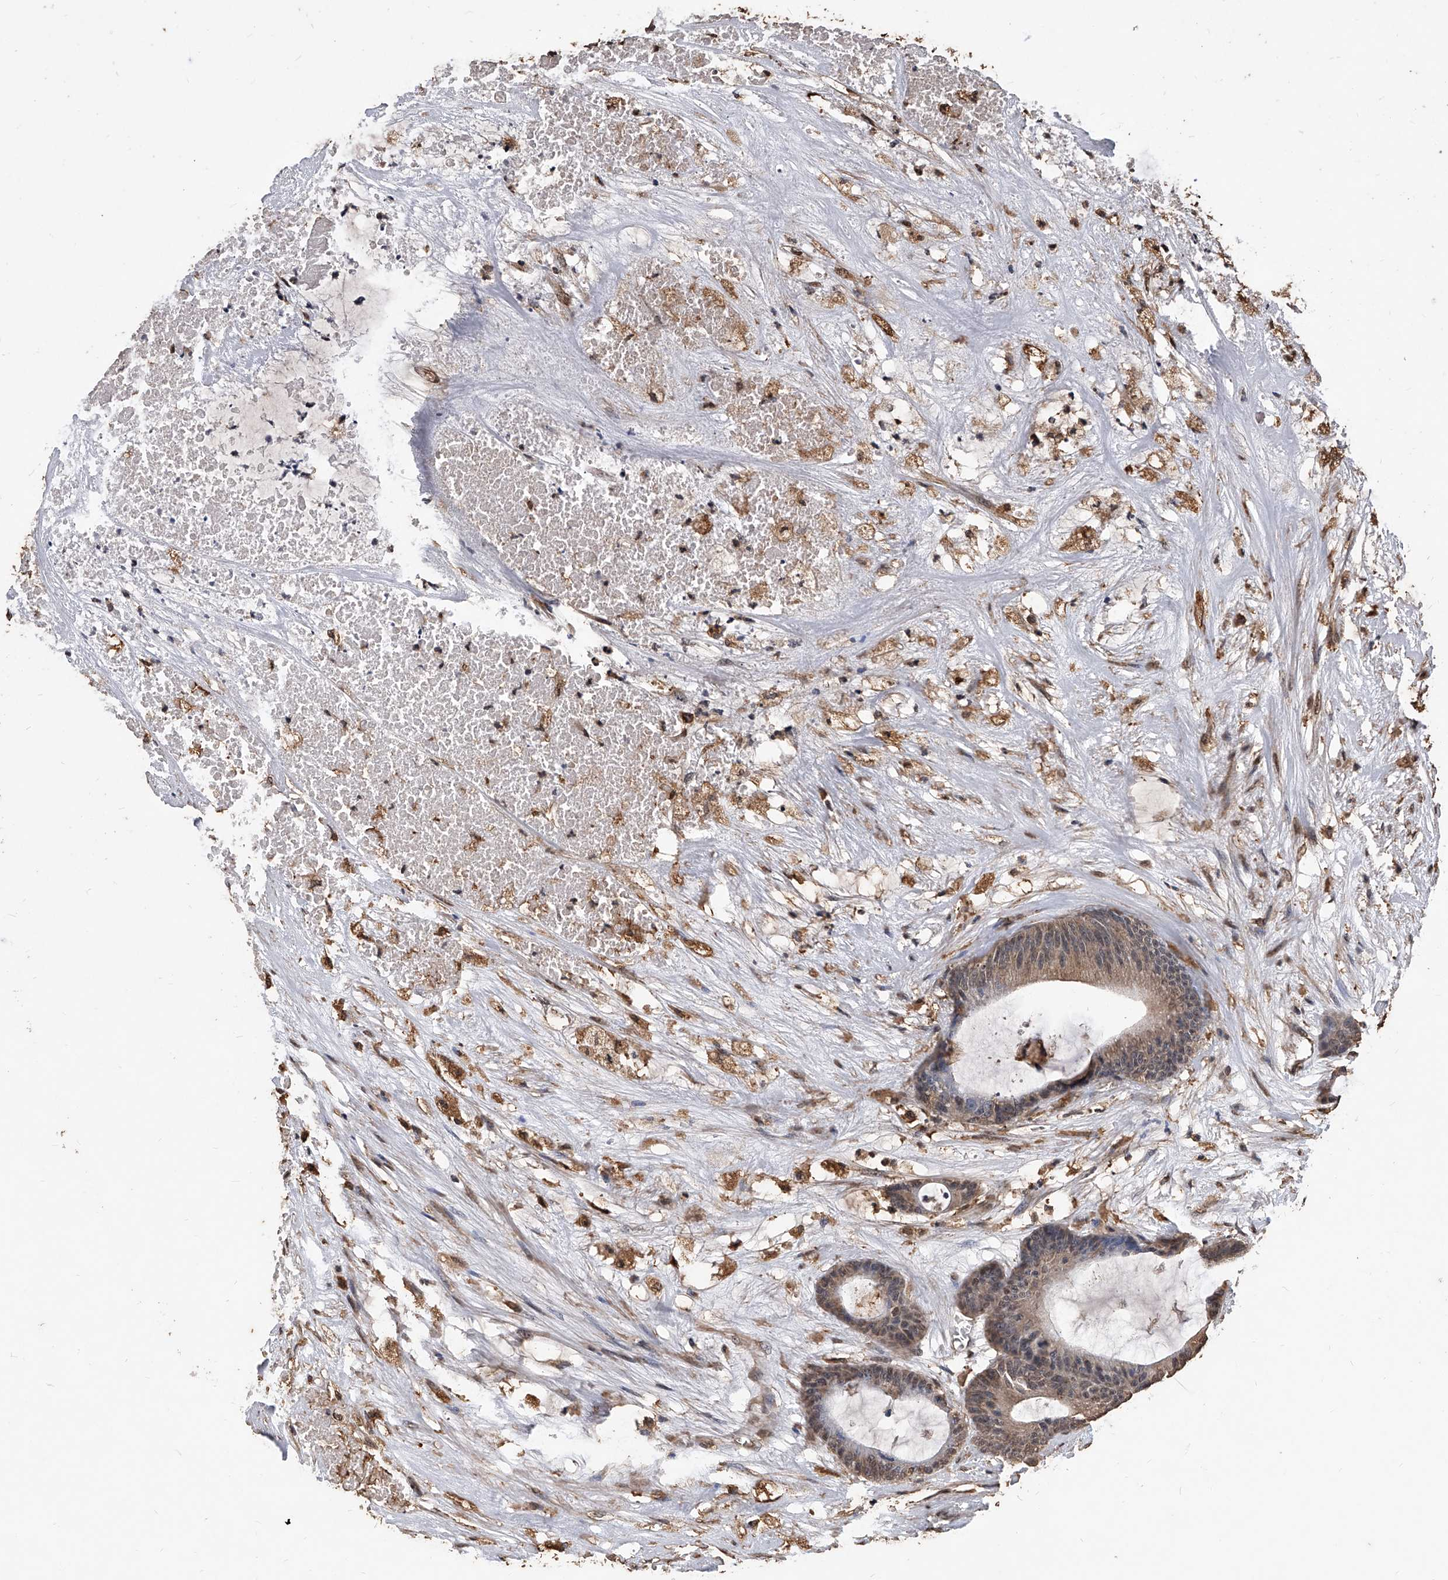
{"staining": {"intensity": "weak", "quantity": ">75%", "location": "cytoplasmic/membranous,nuclear"}, "tissue": "colorectal cancer", "cell_type": "Tumor cells", "image_type": "cancer", "snomed": [{"axis": "morphology", "description": "Adenocarcinoma, NOS"}, {"axis": "topography", "description": "Colon"}], "caption": "Protein analysis of colorectal cancer tissue displays weak cytoplasmic/membranous and nuclear positivity in about >75% of tumor cells.", "gene": "FBXL4", "patient": {"sex": "female", "age": 84}}